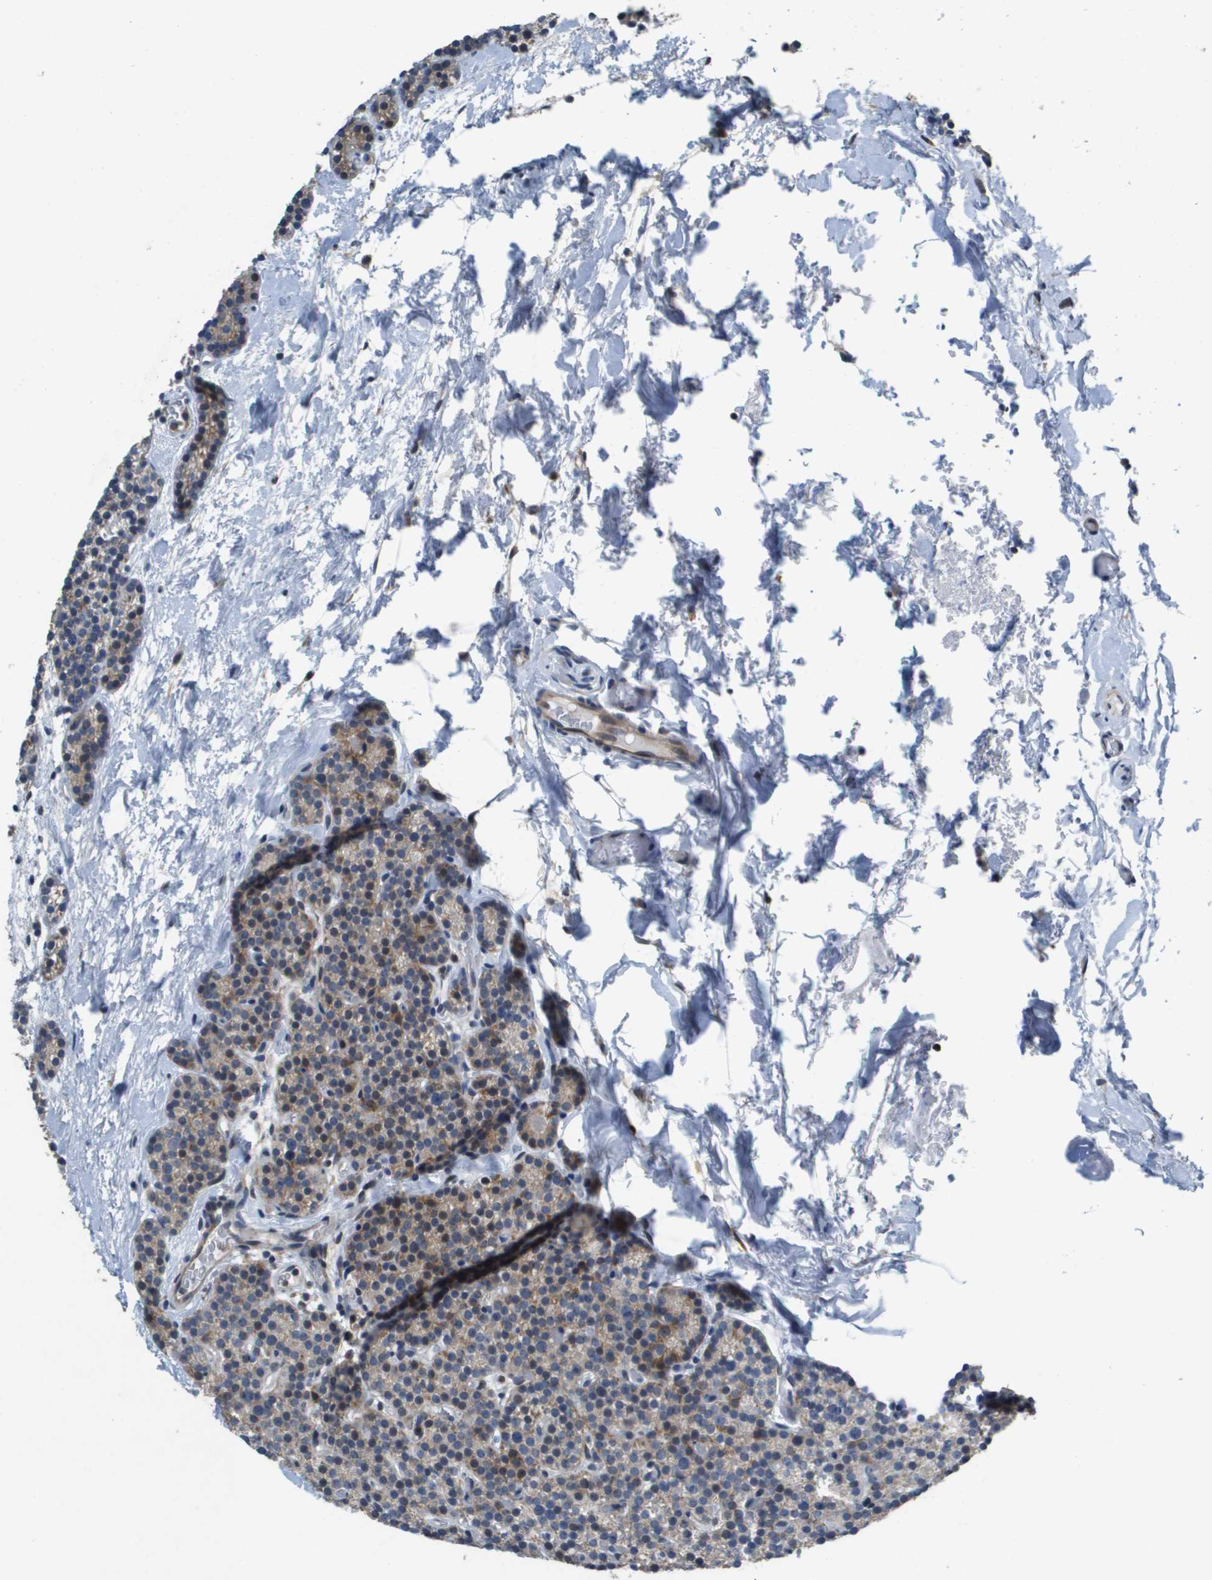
{"staining": {"intensity": "moderate", "quantity": "<25%", "location": "cytoplasmic/membranous,nuclear"}, "tissue": "parathyroid gland", "cell_type": "Glandular cells", "image_type": "normal", "snomed": [{"axis": "morphology", "description": "Normal tissue, NOS"}, {"axis": "morphology", "description": "Adenoma, NOS"}, {"axis": "topography", "description": "Parathyroid gland"}], "caption": "Moderate cytoplasmic/membranous,nuclear positivity for a protein is identified in approximately <25% of glandular cells of unremarkable parathyroid gland using immunohistochemistry (IHC).", "gene": "SCN4B", "patient": {"sex": "female", "age": 54}}